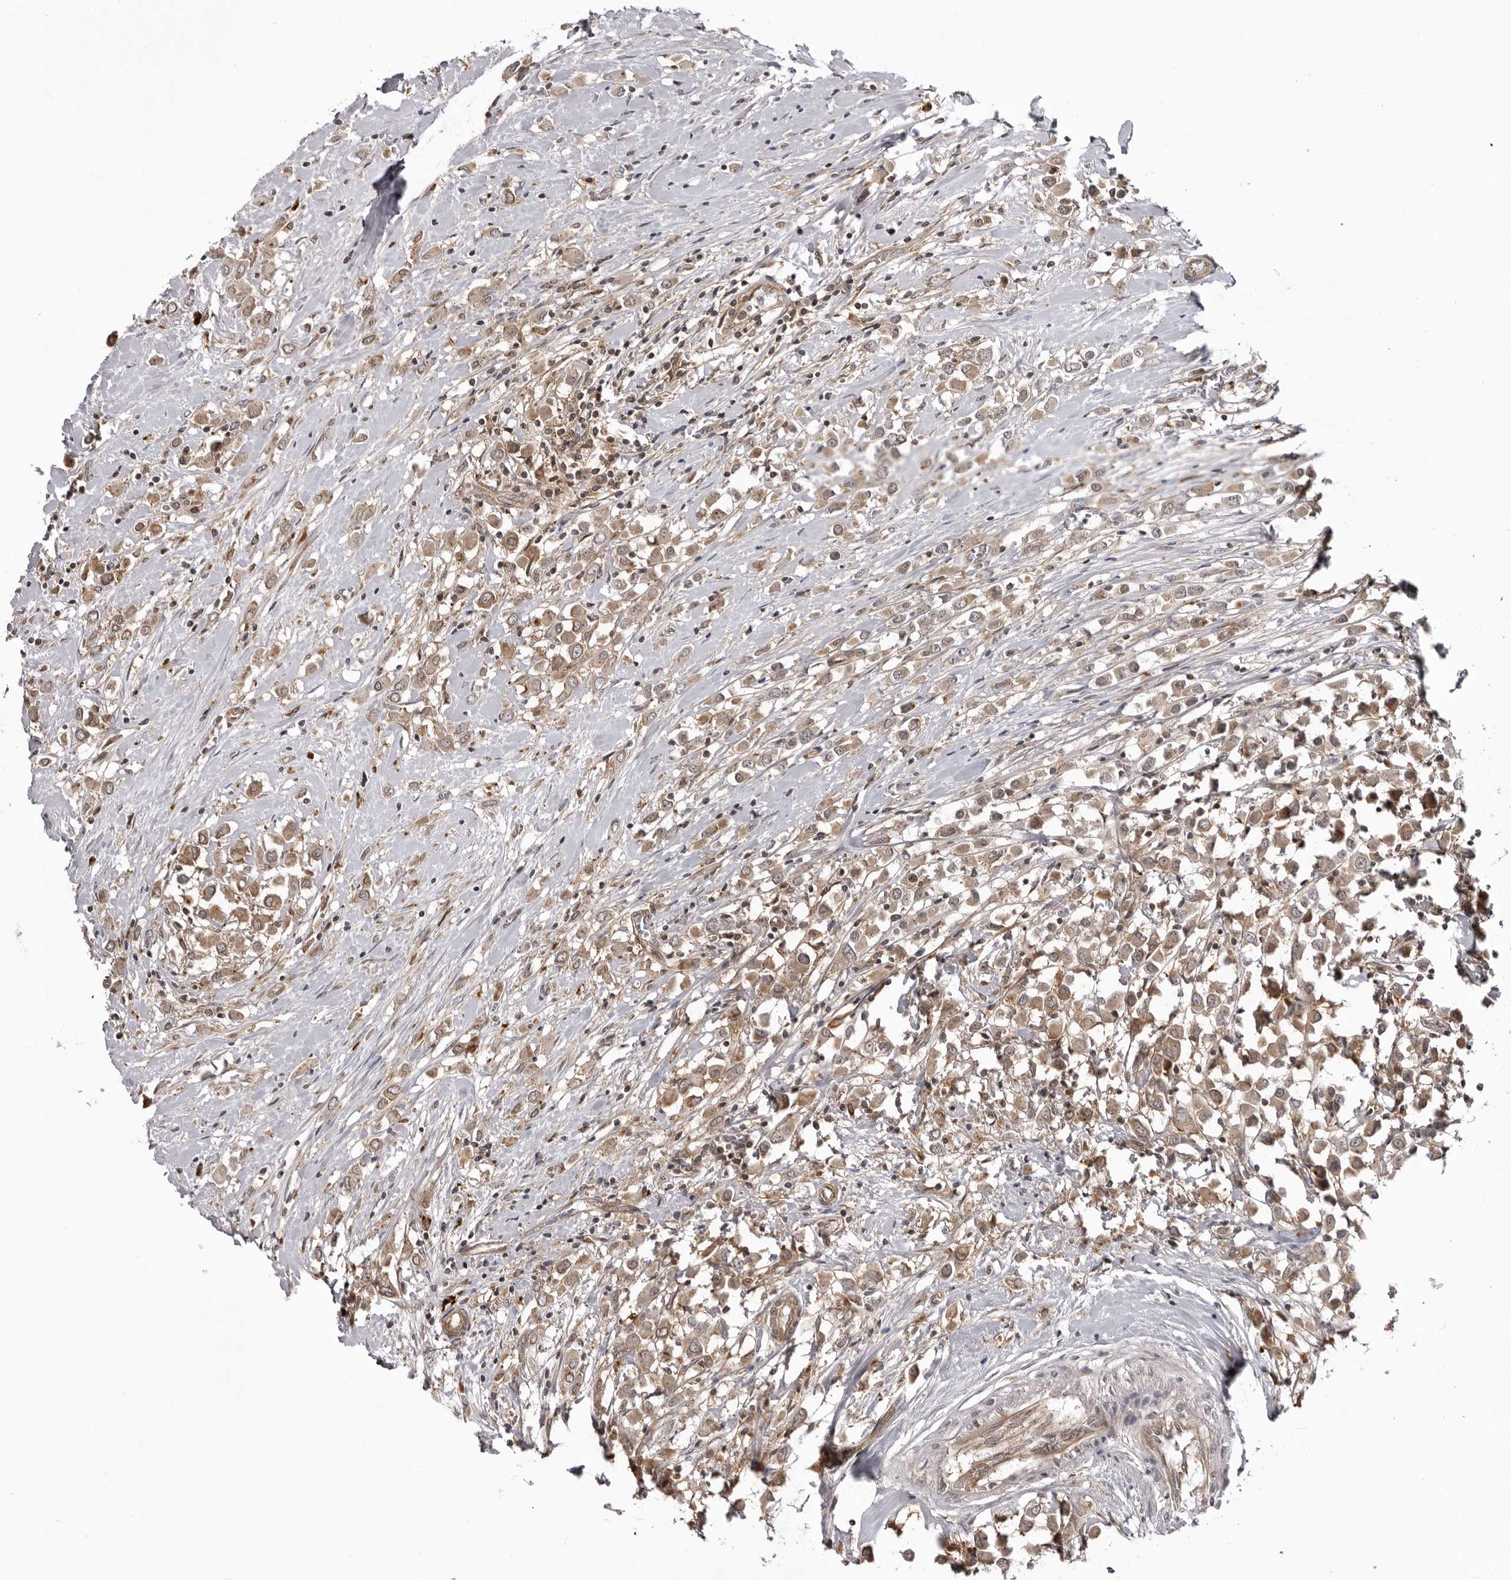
{"staining": {"intensity": "weak", "quantity": ">75%", "location": "cytoplasmic/membranous"}, "tissue": "breast cancer", "cell_type": "Tumor cells", "image_type": "cancer", "snomed": [{"axis": "morphology", "description": "Duct carcinoma"}, {"axis": "topography", "description": "Breast"}], "caption": "Breast cancer (invasive ductal carcinoma) stained with DAB immunohistochemistry demonstrates low levels of weak cytoplasmic/membranous expression in approximately >75% of tumor cells. Nuclei are stained in blue.", "gene": "USP43", "patient": {"sex": "female", "age": 61}}